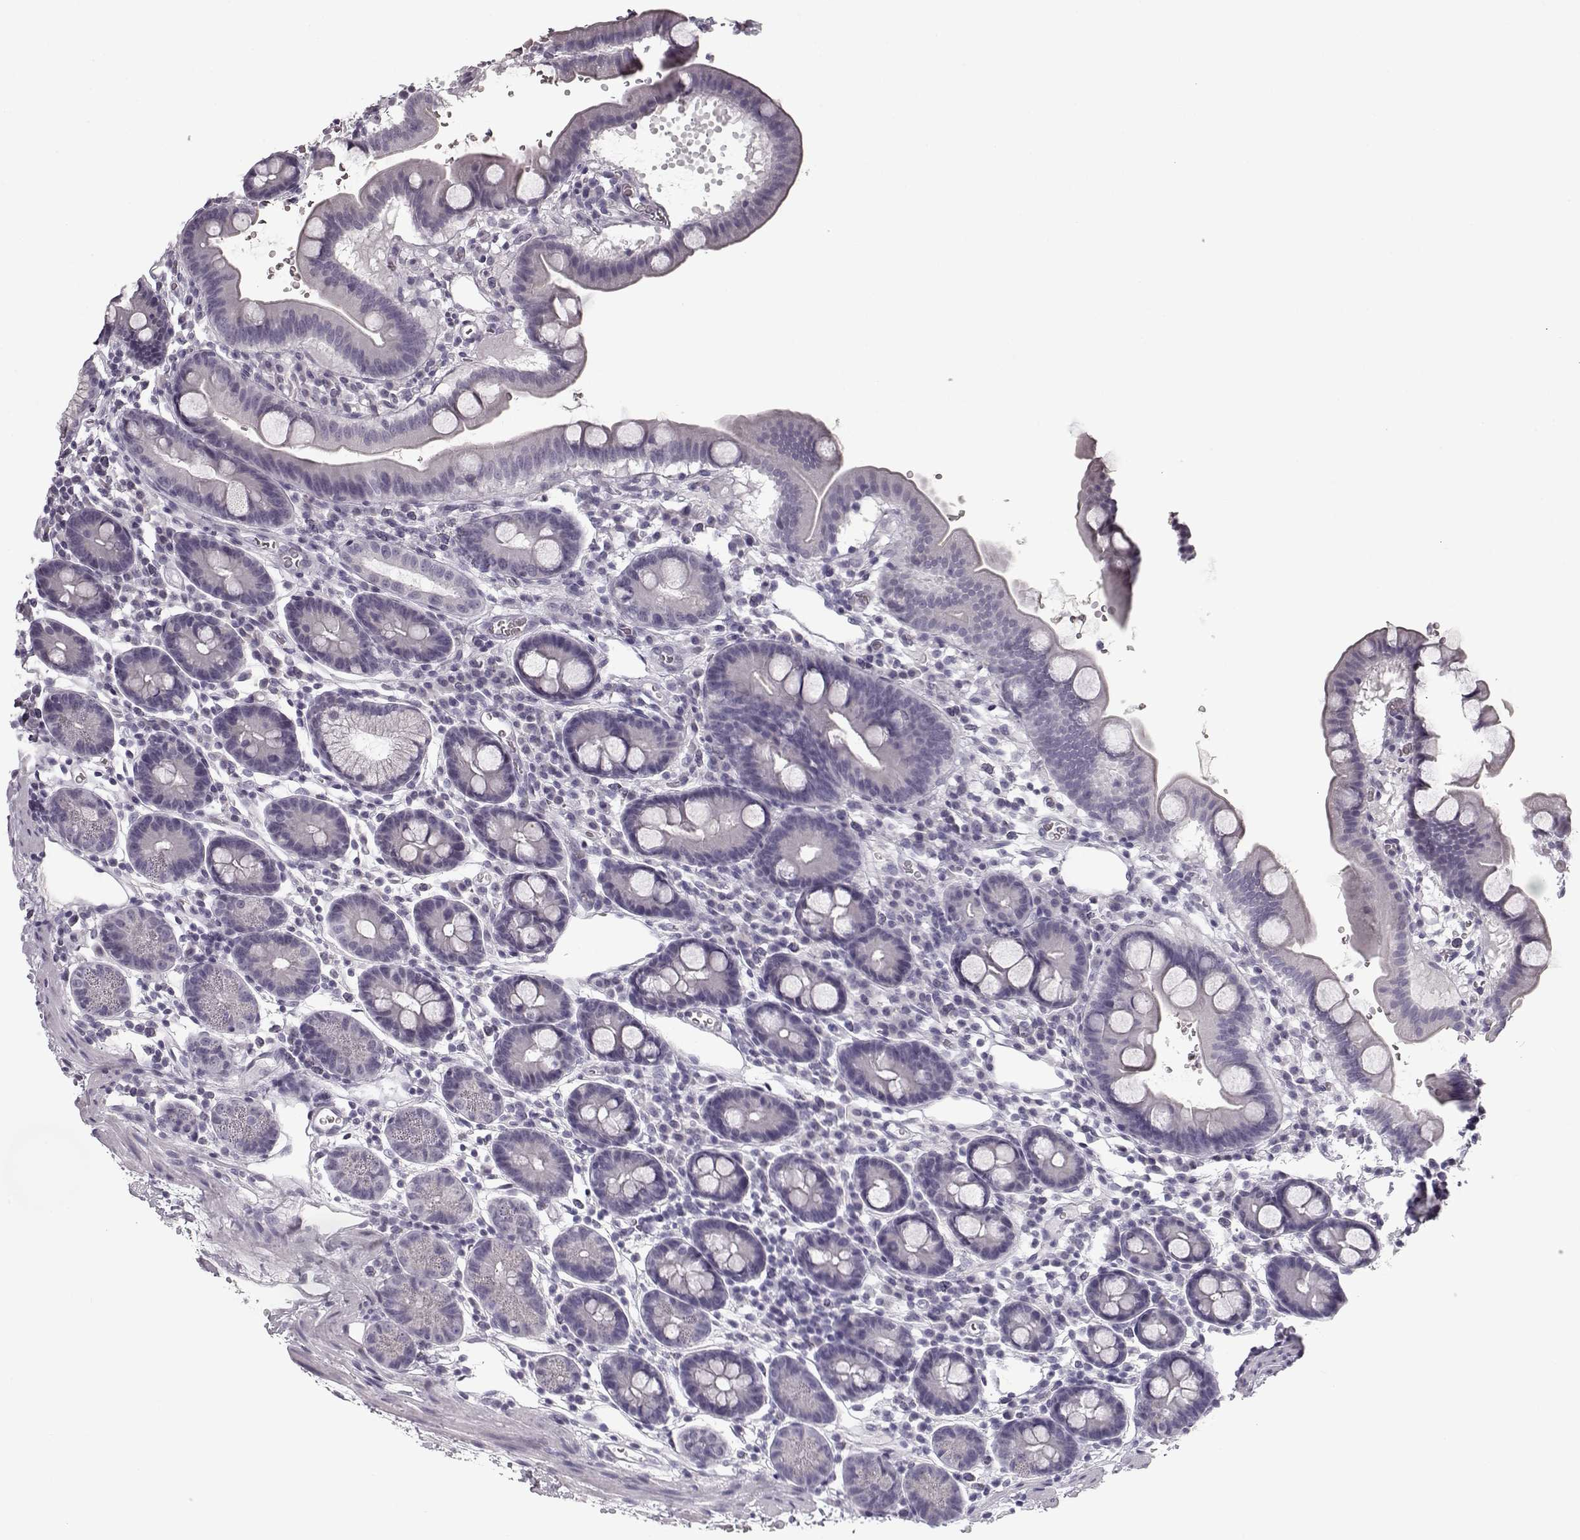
{"staining": {"intensity": "negative", "quantity": "none", "location": "none"}, "tissue": "duodenum", "cell_type": "Glandular cells", "image_type": "normal", "snomed": [{"axis": "morphology", "description": "Normal tissue, NOS"}, {"axis": "topography", "description": "Duodenum"}], "caption": "IHC of benign duodenum reveals no staining in glandular cells.", "gene": "SEMG2", "patient": {"sex": "male", "age": 59}}